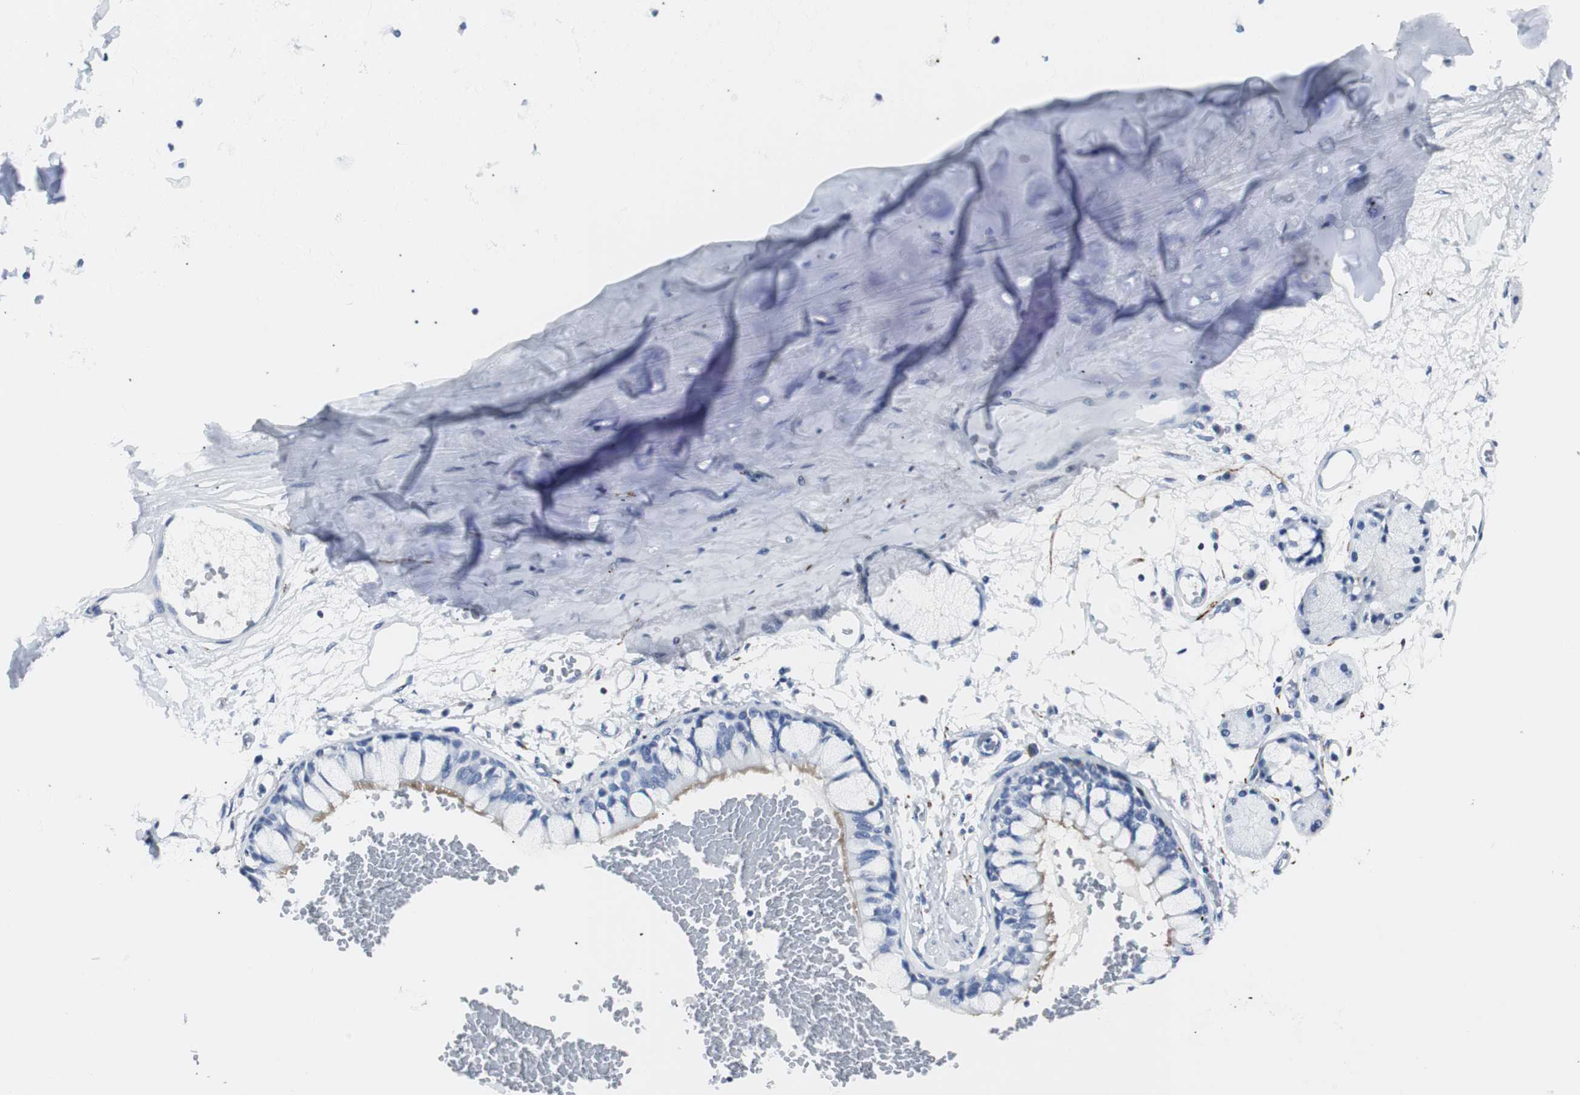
{"staining": {"intensity": "negative", "quantity": "none", "location": "none"}, "tissue": "adipose tissue", "cell_type": "Adipocytes", "image_type": "normal", "snomed": [{"axis": "morphology", "description": "Normal tissue, NOS"}, {"axis": "topography", "description": "Cartilage tissue"}, {"axis": "topography", "description": "Bronchus"}], "caption": "Adipocytes show no significant staining in benign adipose tissue.", "gene": "GAP43", "patient": {"sex": "female", "age": 73}}